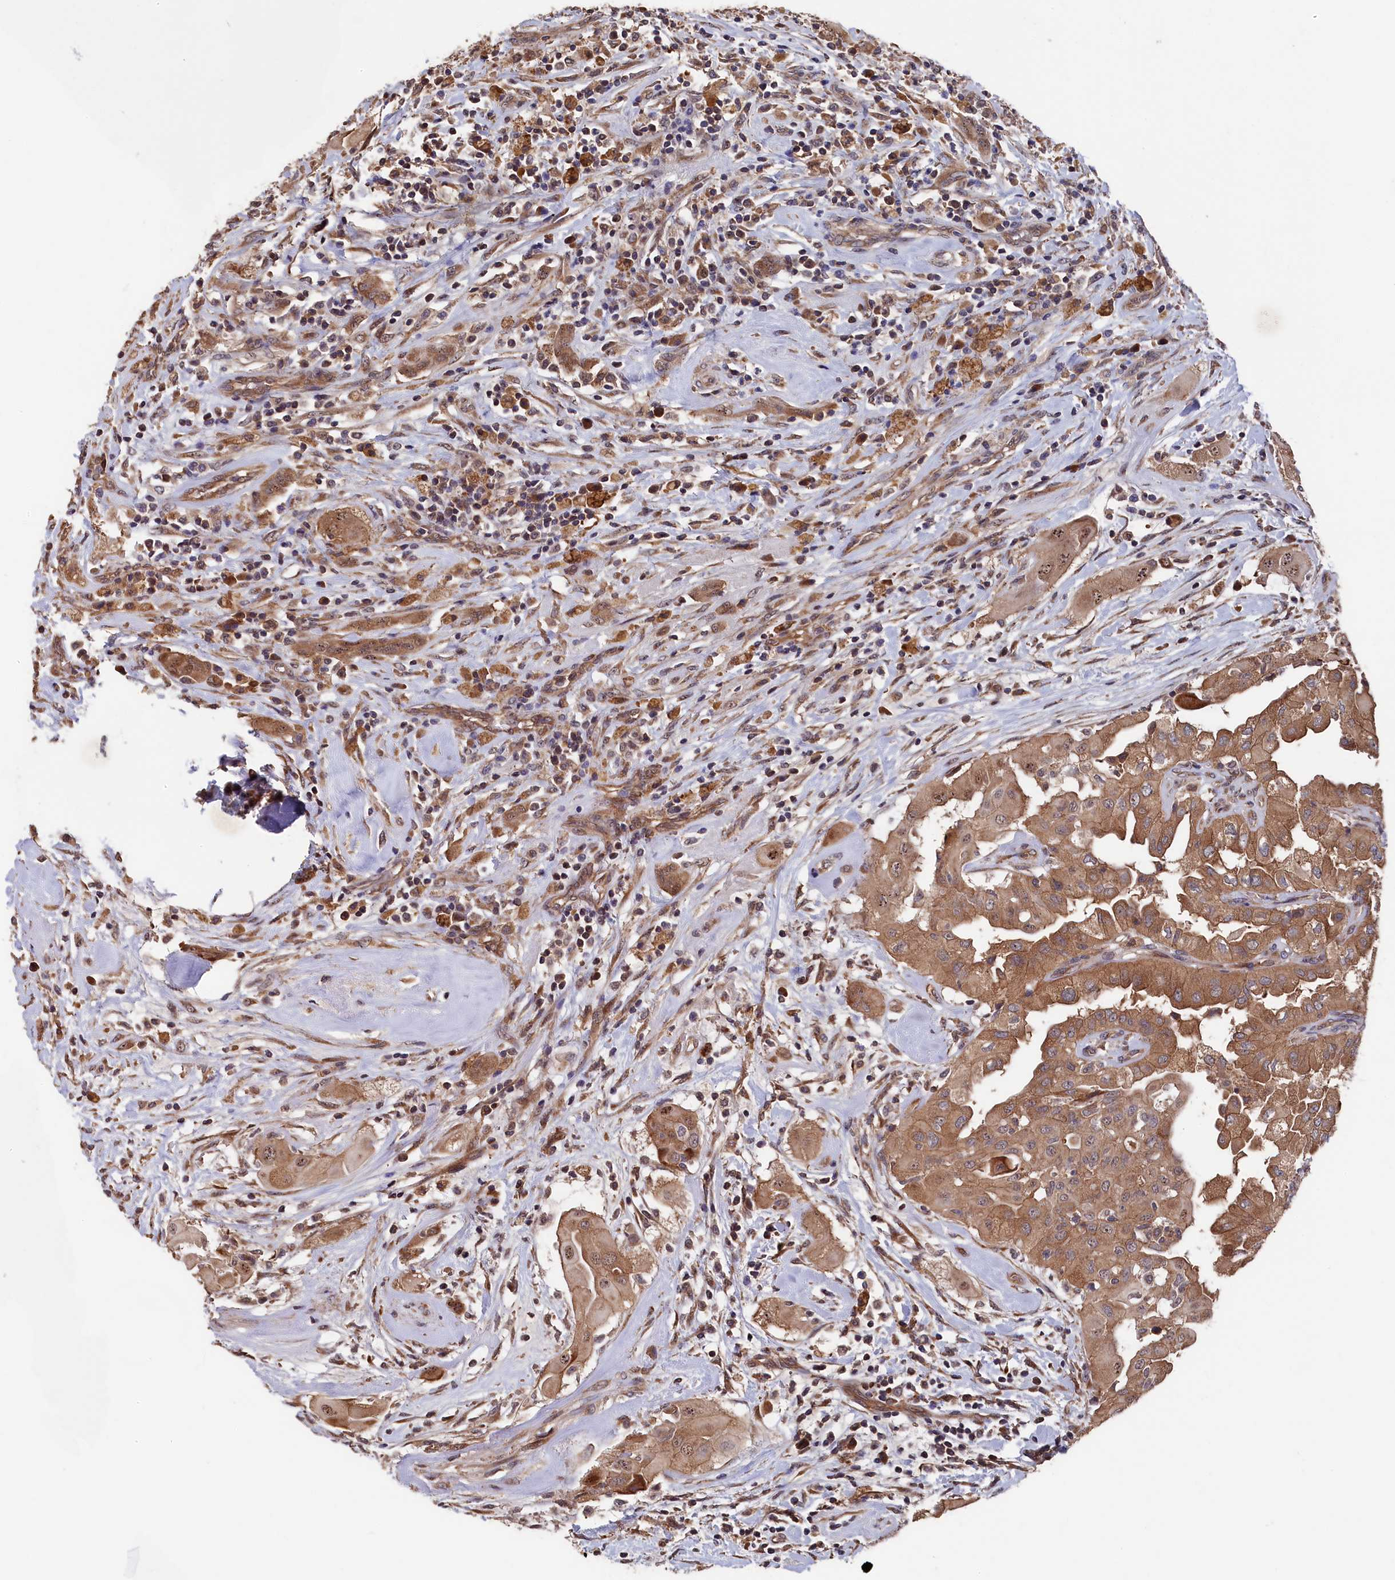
{"staining": {"intensity": "moderate", "quantity": ">75%", "location": "cytoplasmic/membranous"}, "tissue": "thyroid cancer", "cell_type": "Tumor cells", "image_type": "cancer", "snomed": [{"axis": "morphology", "description": "Papillary adenocarcinoma, NOS"}, {"axis": "topography", "description": "Thyroid gland"}], "caption": "Thyroid cancer stained with a brown dye reveals moderate cytoplasmic/membranous positive expression in about >75% of tumor cells.", "gene": "SLC12A4", "patient": {"sex": "female", "age": 59}}